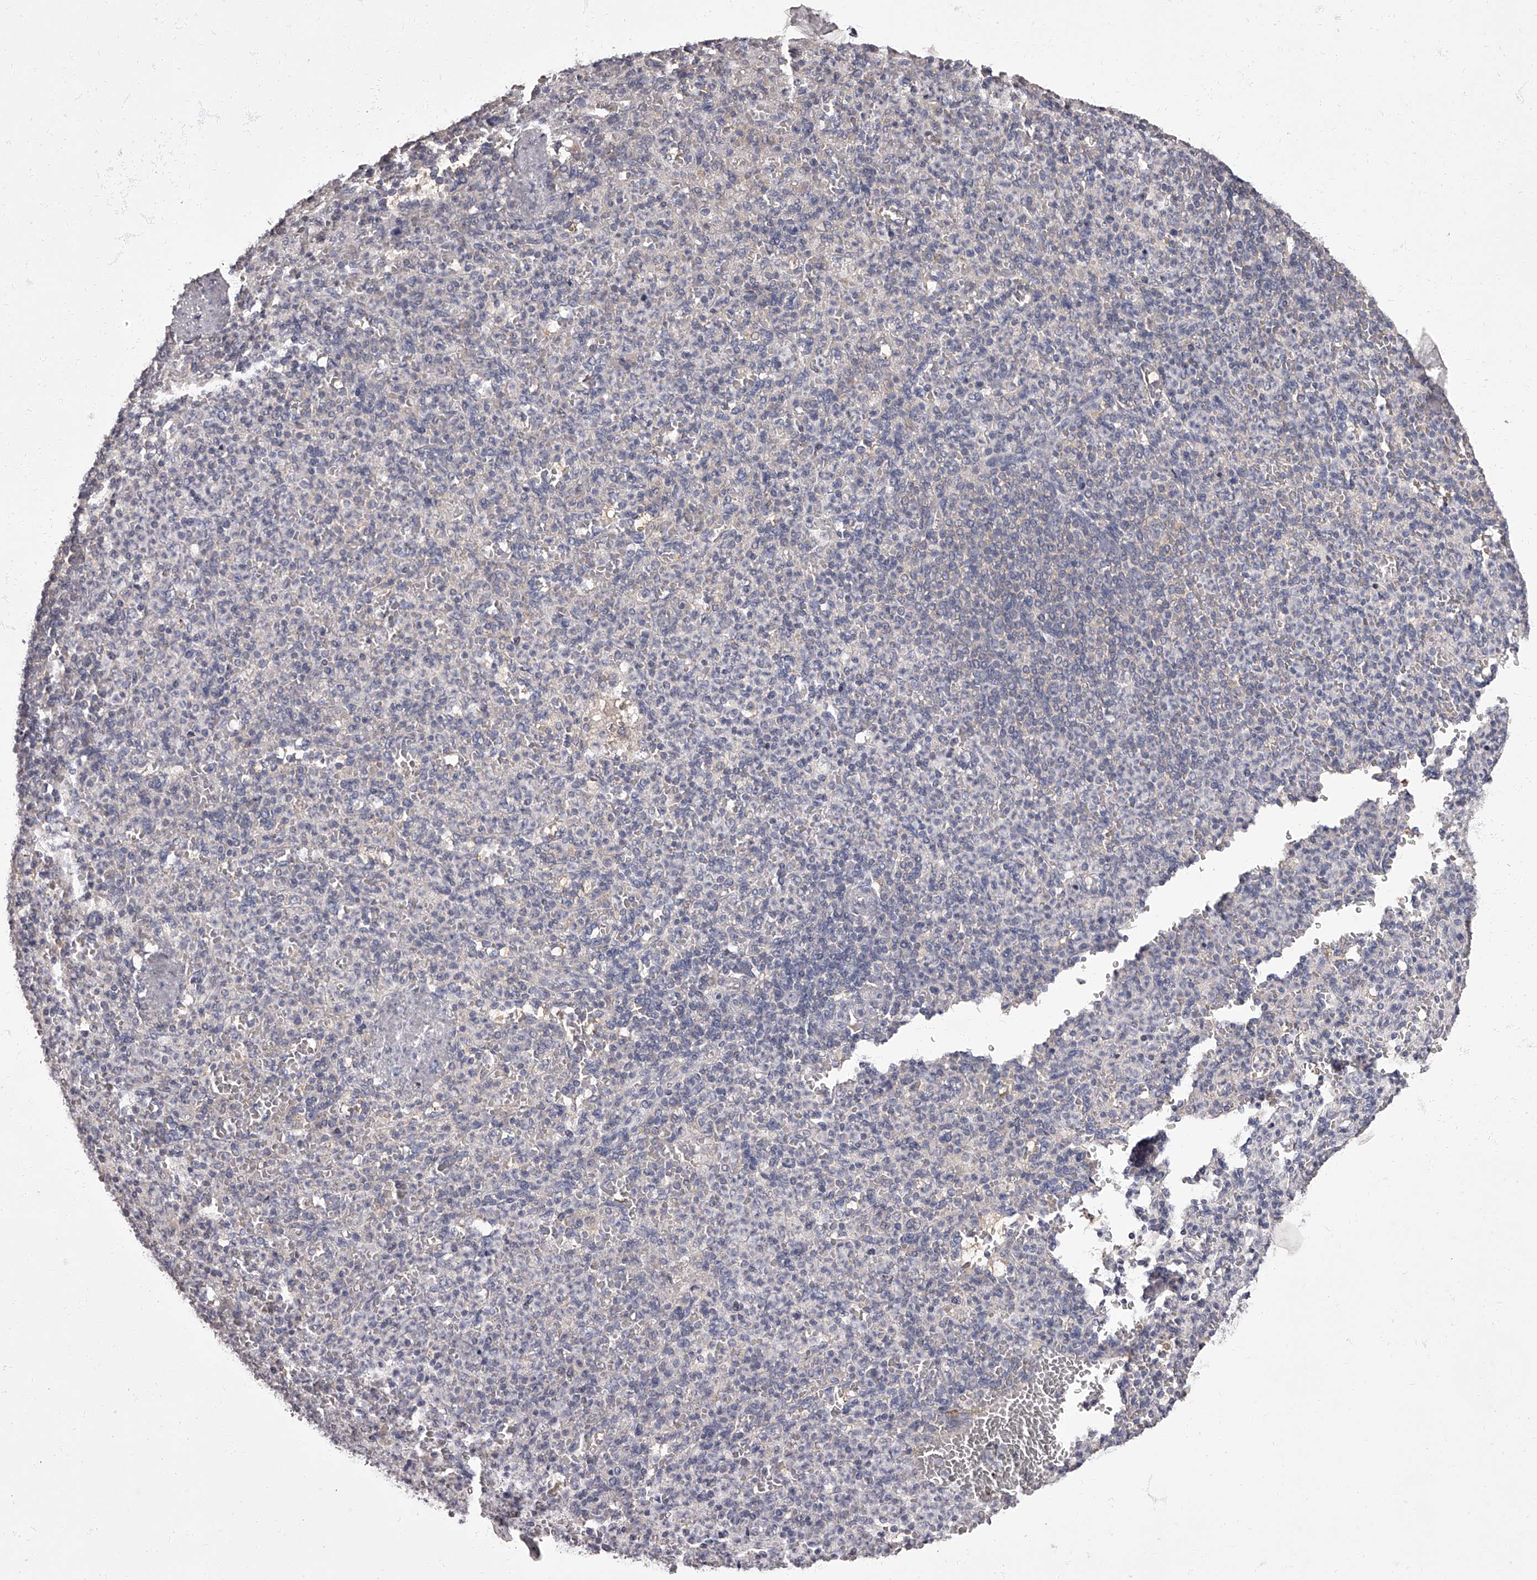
{"staining": {"intensity": "negative", "quantity": "none", "location": "none"}, "tissue": "spleen", "cell_type": "Cells in red pulp", "image_type": "normal", "snomed": [{"axis": "morphology", "description": "Normal tissue, NOS"}, {"axis": "topography", "description": "Spleen"}], "caption": "A high-resolution photomicrograph shows immunohistochemistry staining of normal spleen, which demonstrates no significant positivity in cells in red pulp.", "gene": "APEH", "patient": {"sex": "female", "age": 74}}